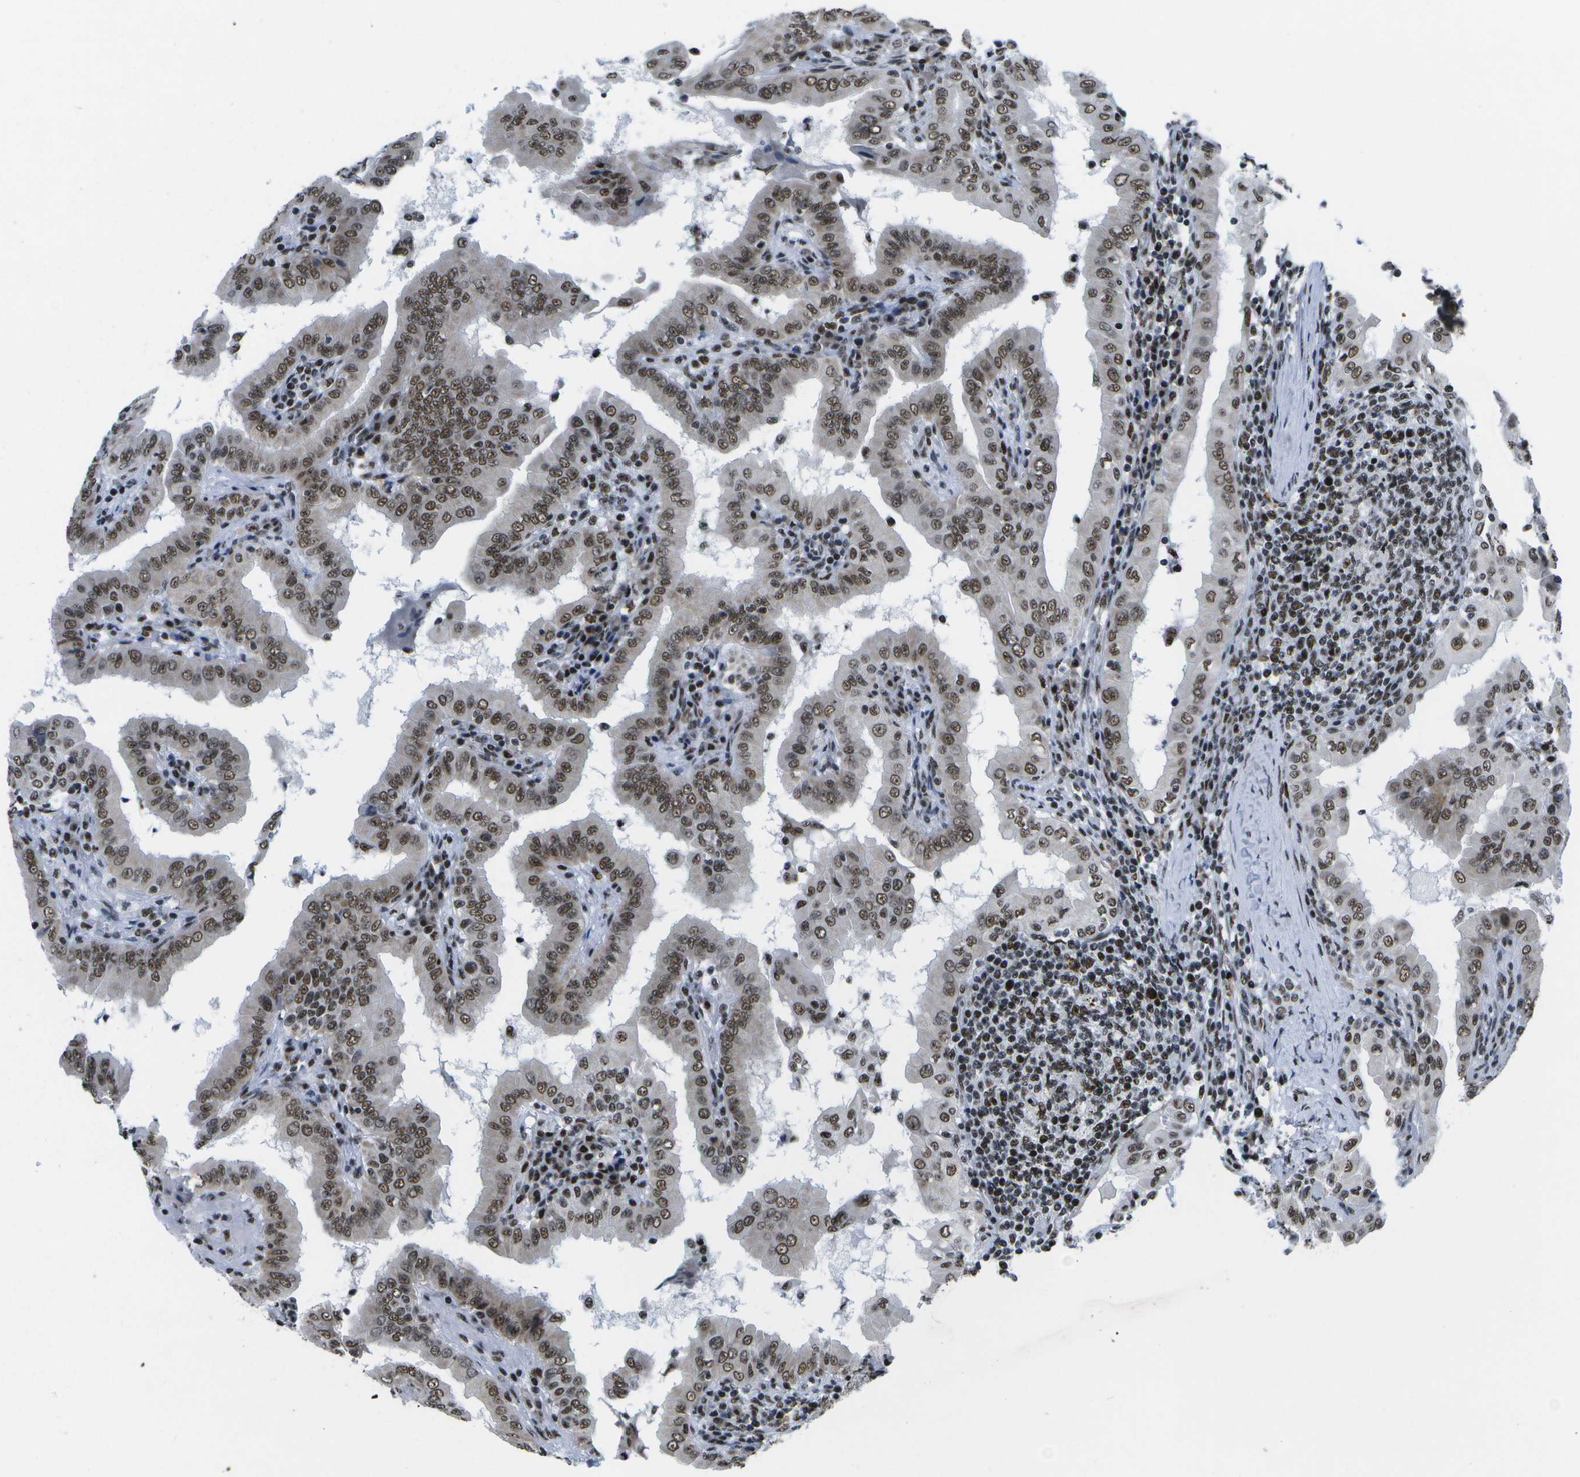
{"staining": {"intensity": "moderate", "quantity": ">75%", "location": "nuclear"}, "tissue": "thyroid cancer", "cell_type": "Tumor cells", "image_type": "cancer", "snomed": [{"axis": "morphology", "description": "Papillary adenocarcinoma, NOS"}, {"axis": "topography", "description": "Thyroid gland"}], "caption": "This is a micrograph of immunohistochemistry (IHC) staining of thyroid papillary adenocarcinoma, which shows moderate positivity in the nuclear of tumor cells.", "gene": "NSRP1", "patient": {"sex": "male", "age": 33}}